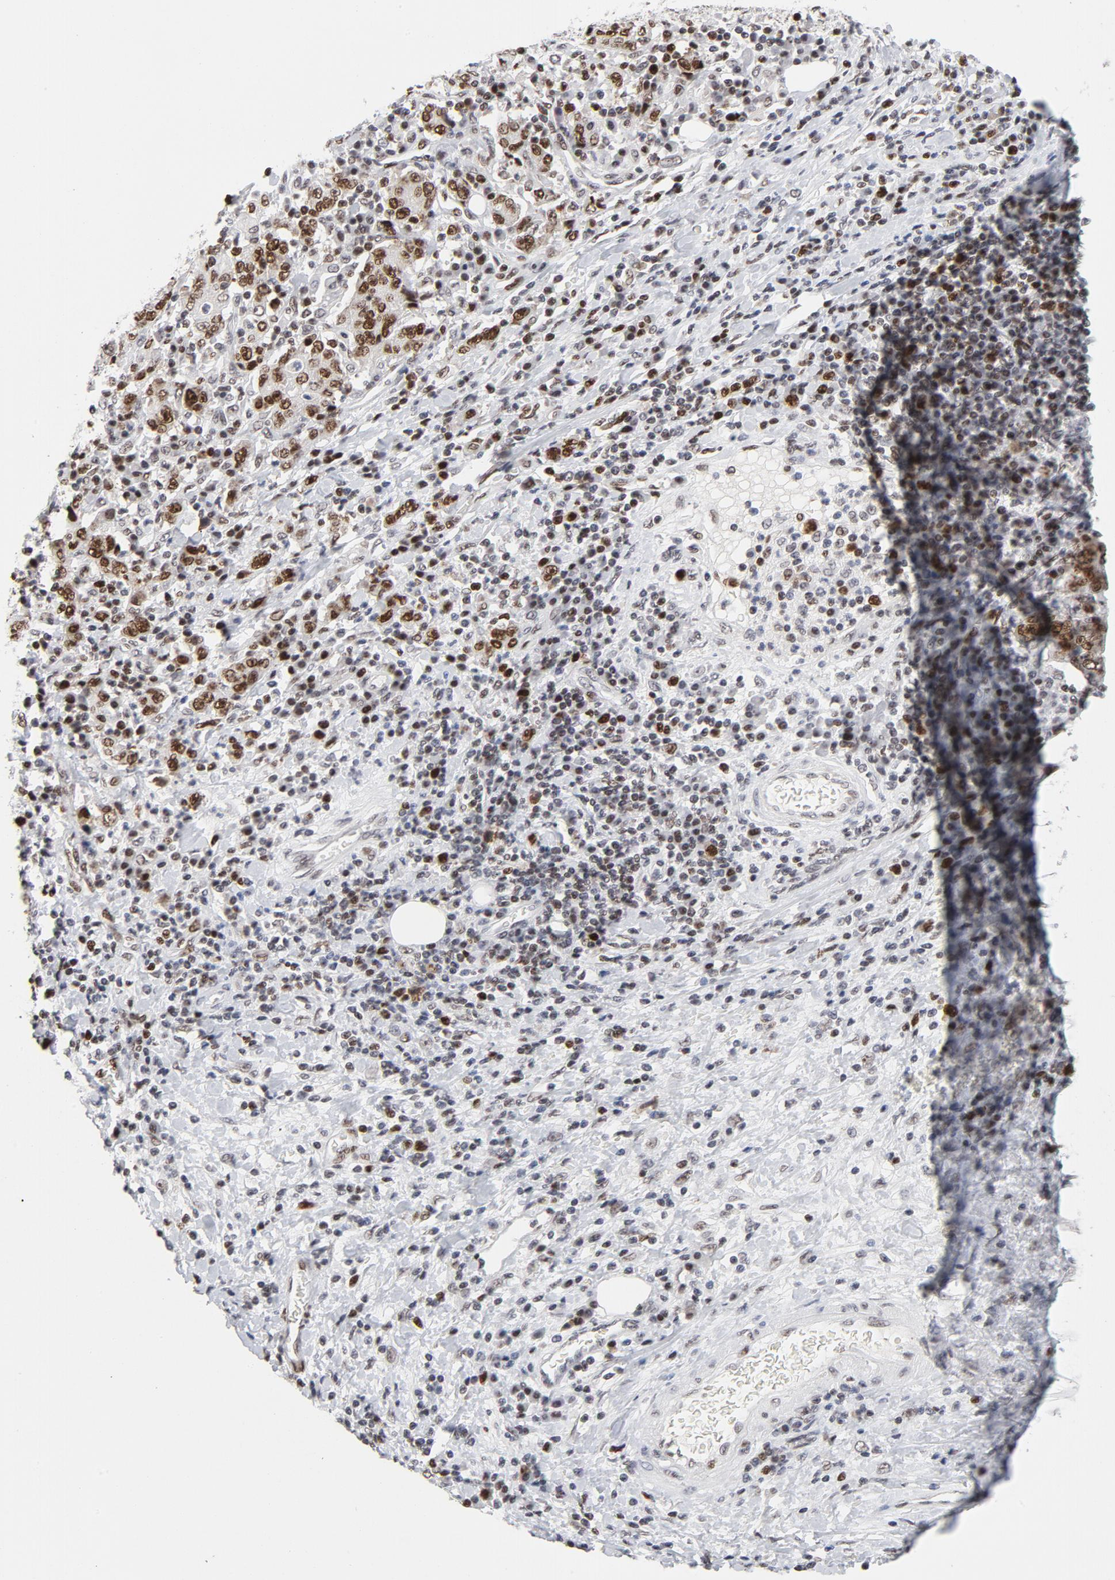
{"staining": {"intensity": "moderate", "quantity": ">75%", "location": "nuclear"}, "tissue": "stomach cancer", "cell_type": "Tumor cells", "image_type": "cancer", "snomed": [{"axis": "morphology", "description": "Normal tissue, NOS"}, {"axis": "morphology", "description": "Adenocarcinoma, NOS"}, {"axis": "topography", "description": "Stomach, upper"}, {"axis": "topography", "description": "Stomach"}], "caption": "The histopathology image reveals staining of stomach cancer, revealing moderate nuclear protein positivity (brown color) within tumor cells.", "gene": "RFC4", "patient": {"sex": "male", "age": 59}}